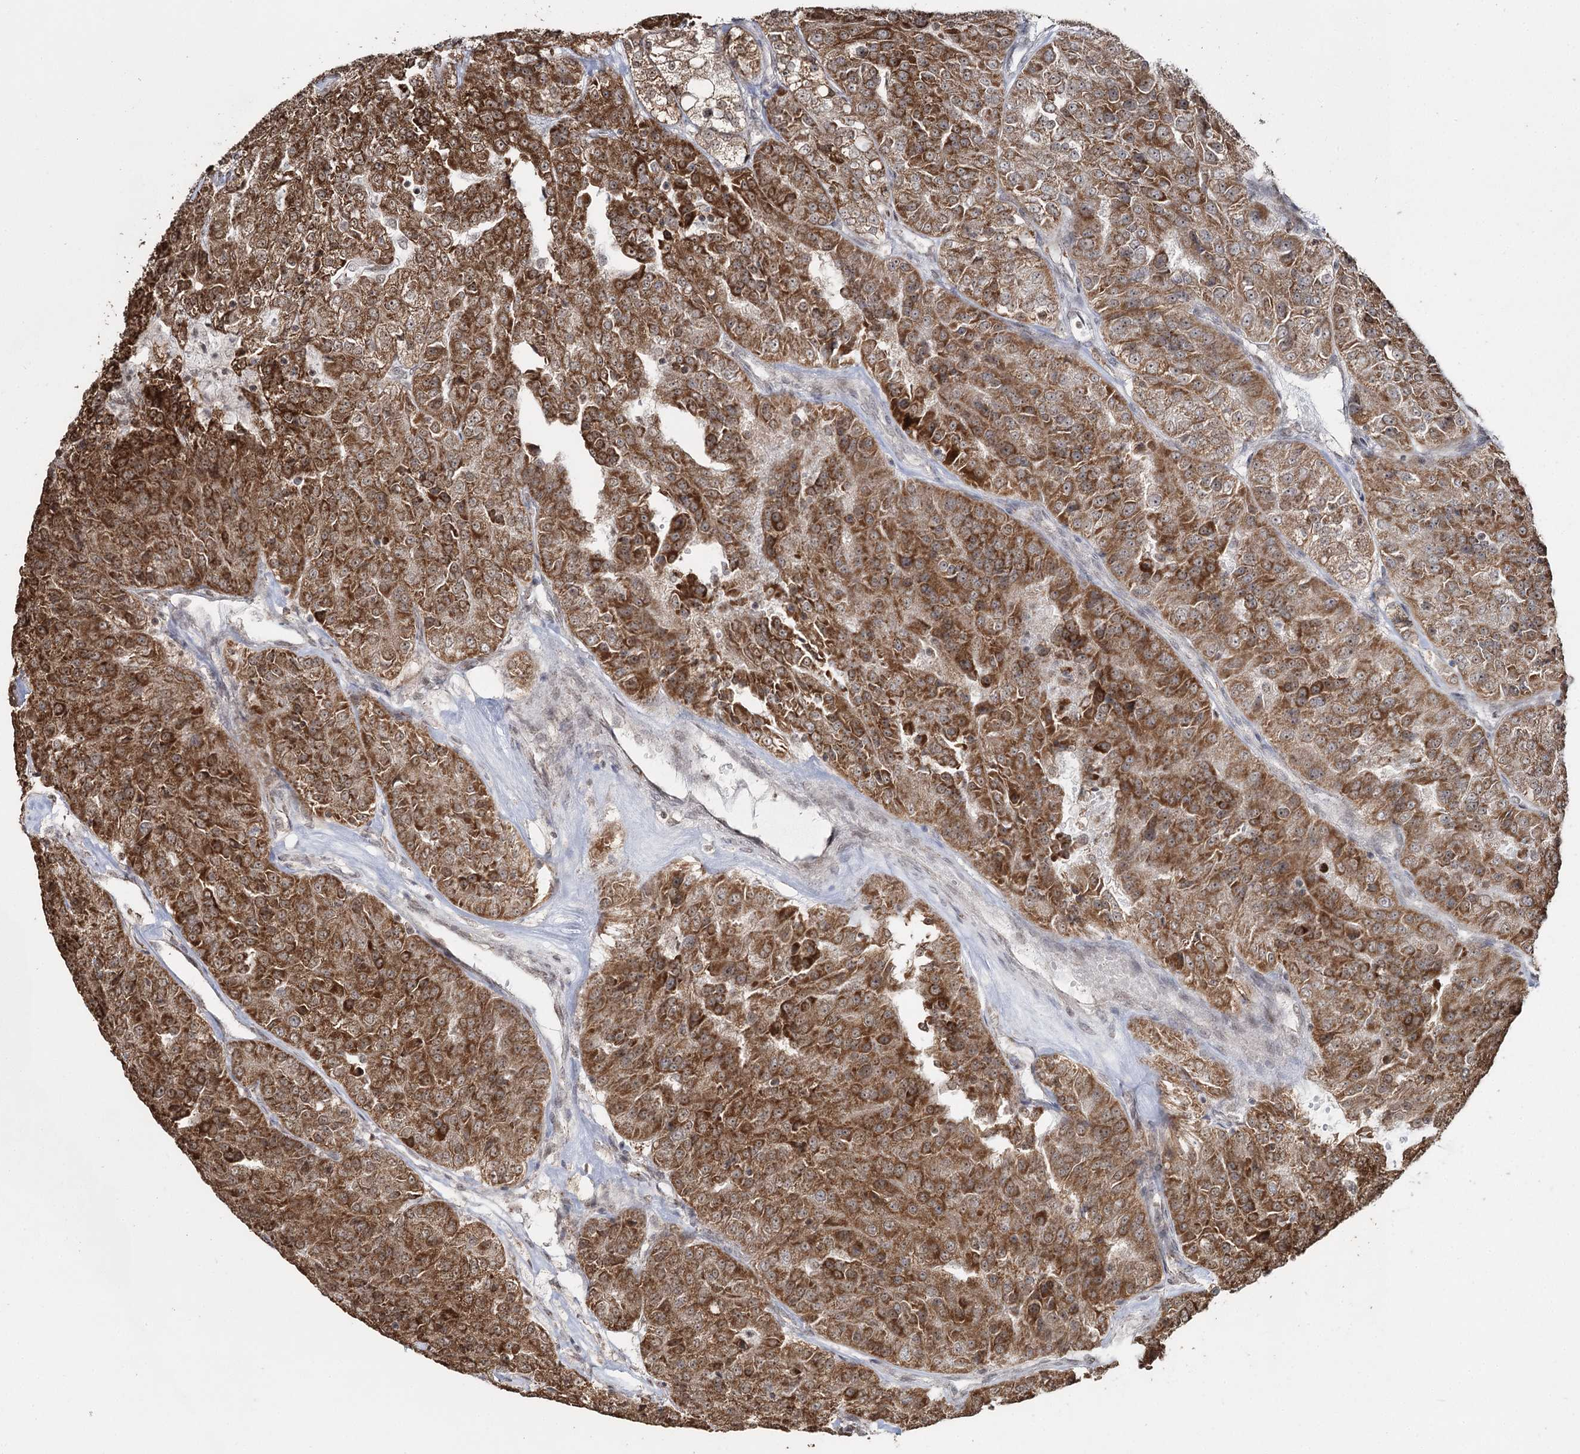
{"staining": {"intensity": "strong", "quantity": ">75%", "location": "cytoplasmic/membranous"}, "tissue": "renal cancer", "cell_type": "Tumor cells", "image_type": "cancer", "snomed": [{"axis": "morphology", "description": "Adenocarcinoma, NOS"}, {"axis": "topography", "description": "Kidney"}], "caption": "Brown immunohistochemical staining in human renal cancer (adenocarcinoma) demonstrates strong cytoplasmic/membranous positivity in approximately >75% of tumor cells.", "gene": "PDHX", "patient": {"sex": "female", "age": 63}}